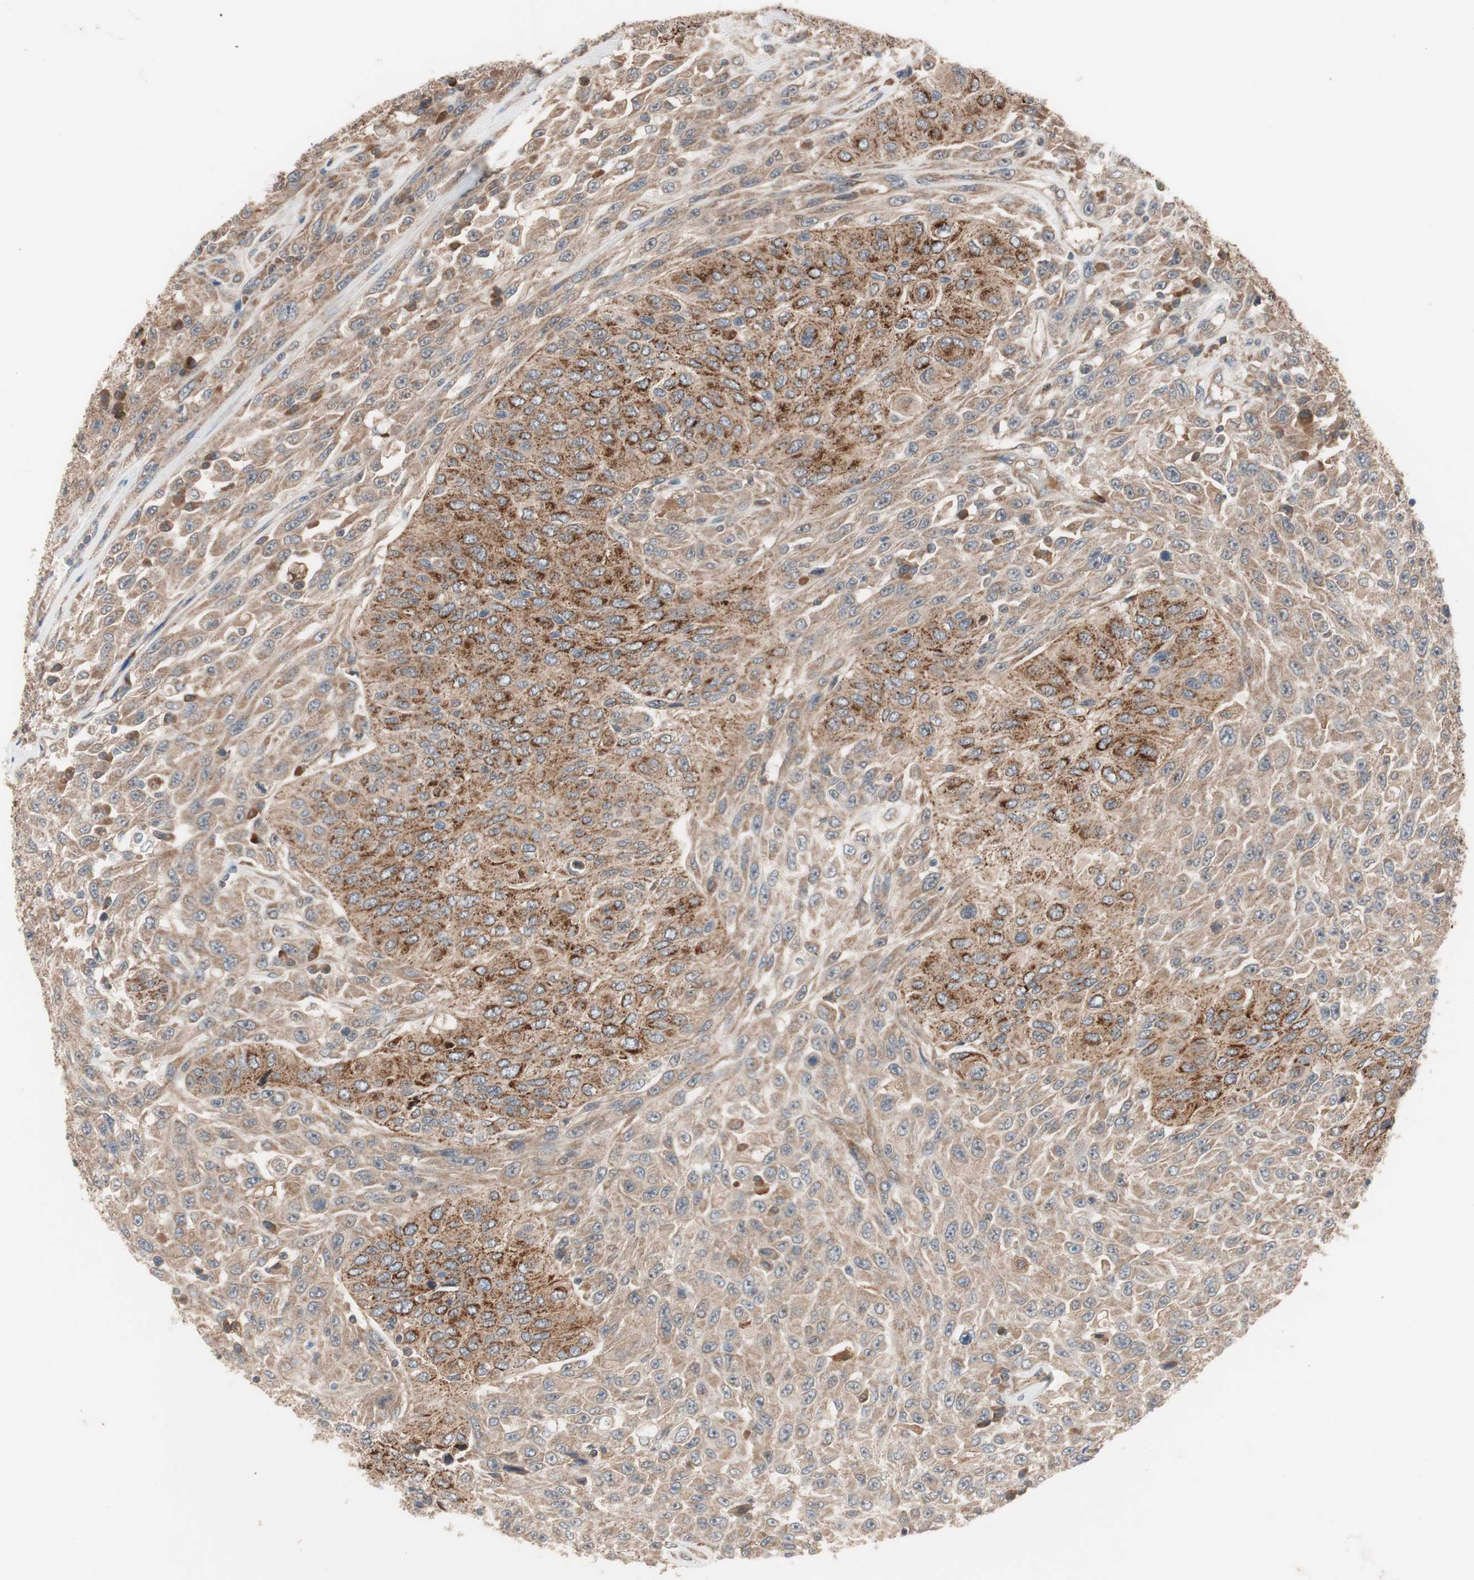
{"staining": {"intensity": "strong", "quantity": ">75%", "location": "cytoplasmic/membranous"}, "tissue": "urothelial cancer", "cell_type": "Tumor cells", "image_type": "cancer", "snomed": [{"axis": "morphology", "description": "Urothelial carcinoma, High grade"}, {"axis": "topography", "description": "Urinary bladder"}], "caption": "Immunohistochemical staining of urothelial cancer exhibits high levels of strong cytoplasmic/membranous expression in approximately >75% of tumor cells.", "gene": "HMBS", "patient": {"sex": "male", "age": 66}}